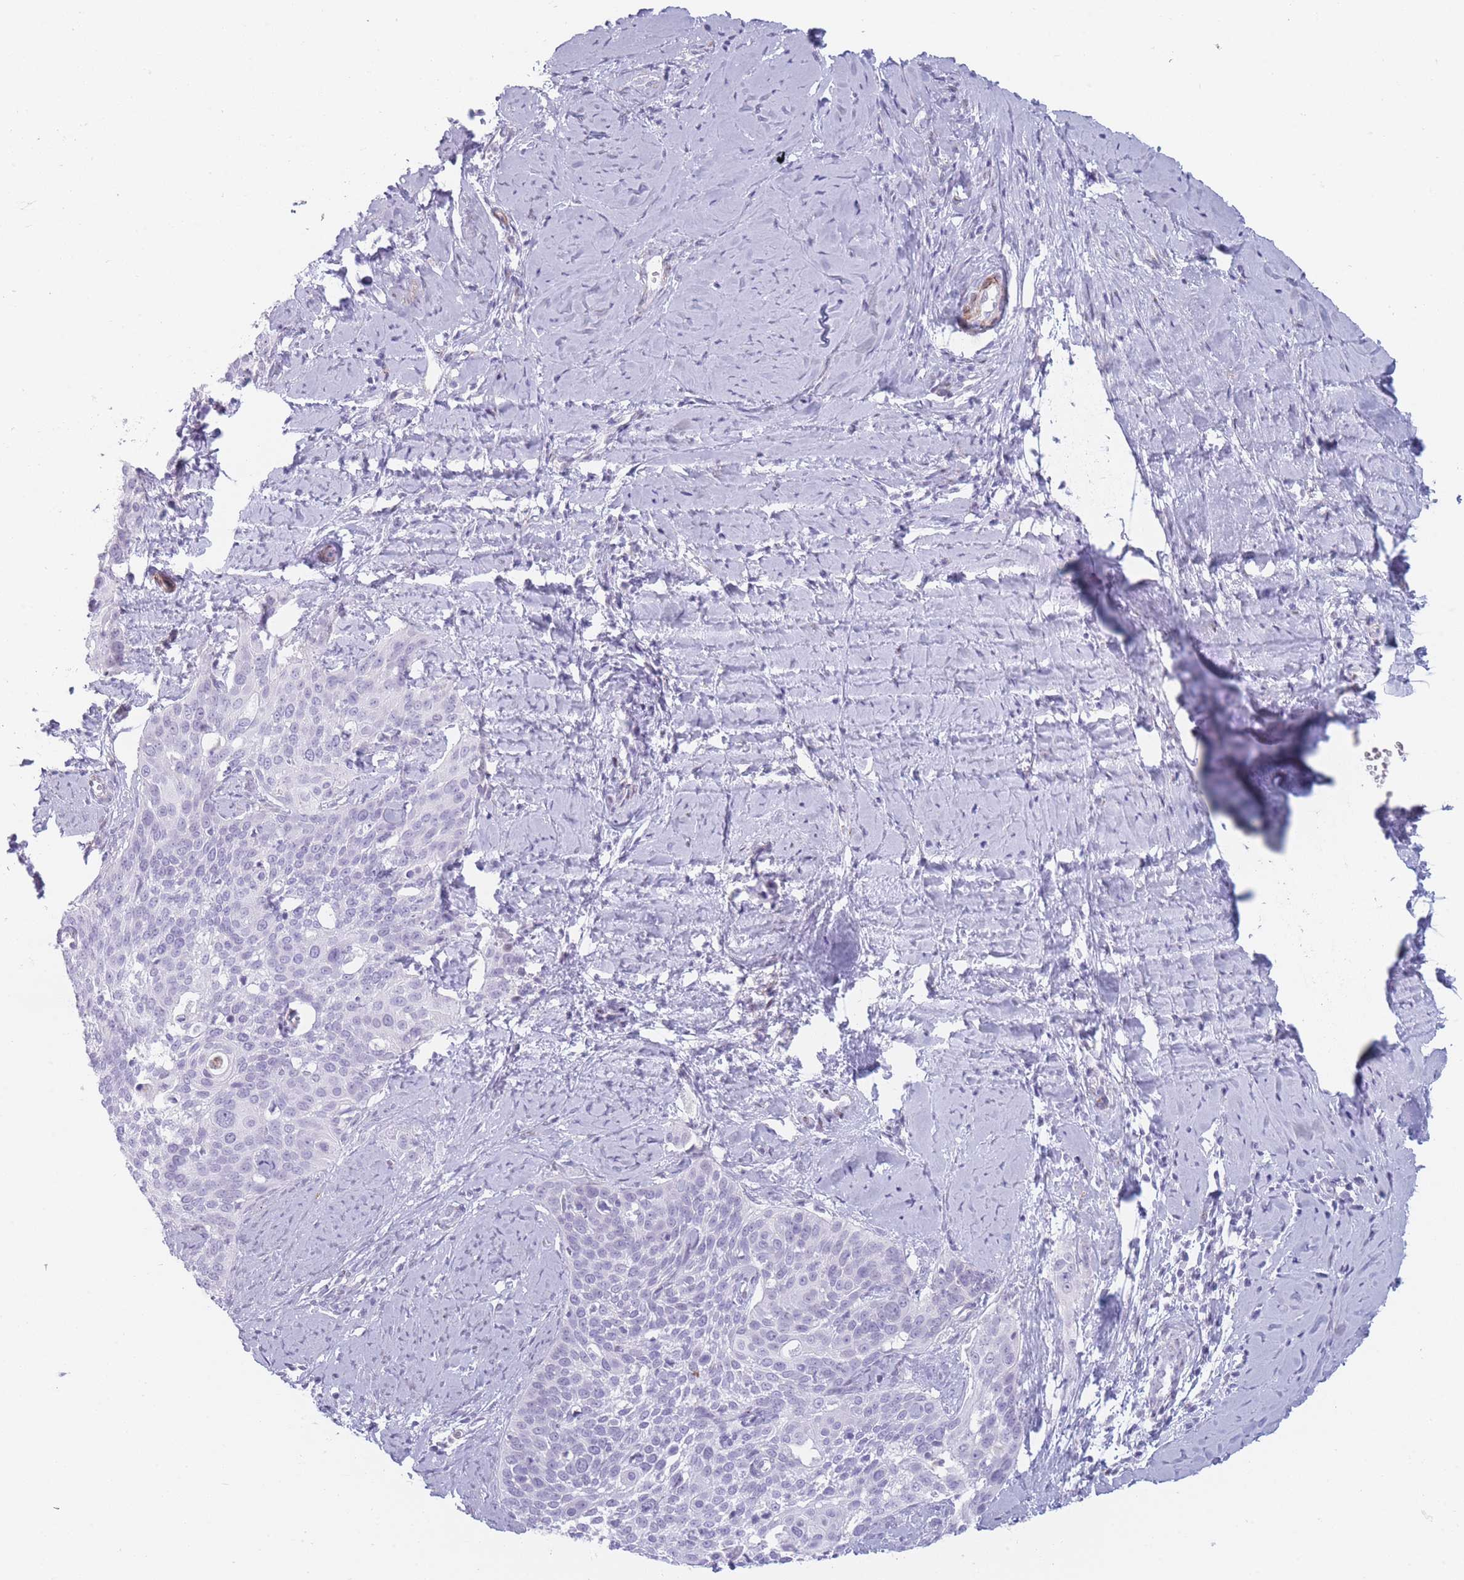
{"staining": {"intensity": "negative", "quantity": "none", "location": "none"}, "tissue": "cervical cancer", "cell_type": "Tumor cells", "image_type": "cancer", "snomed": [{"axis": "morphology", "description": "Squamous cell carcinoma, NOS"}, {"axis": "topography", "description": "Cervix"}], "caption": "There is no significant expression in tumor cells of cervical cancer.", "gene": "IFNA6", "patient": {"sex": "female", "age": 44}}